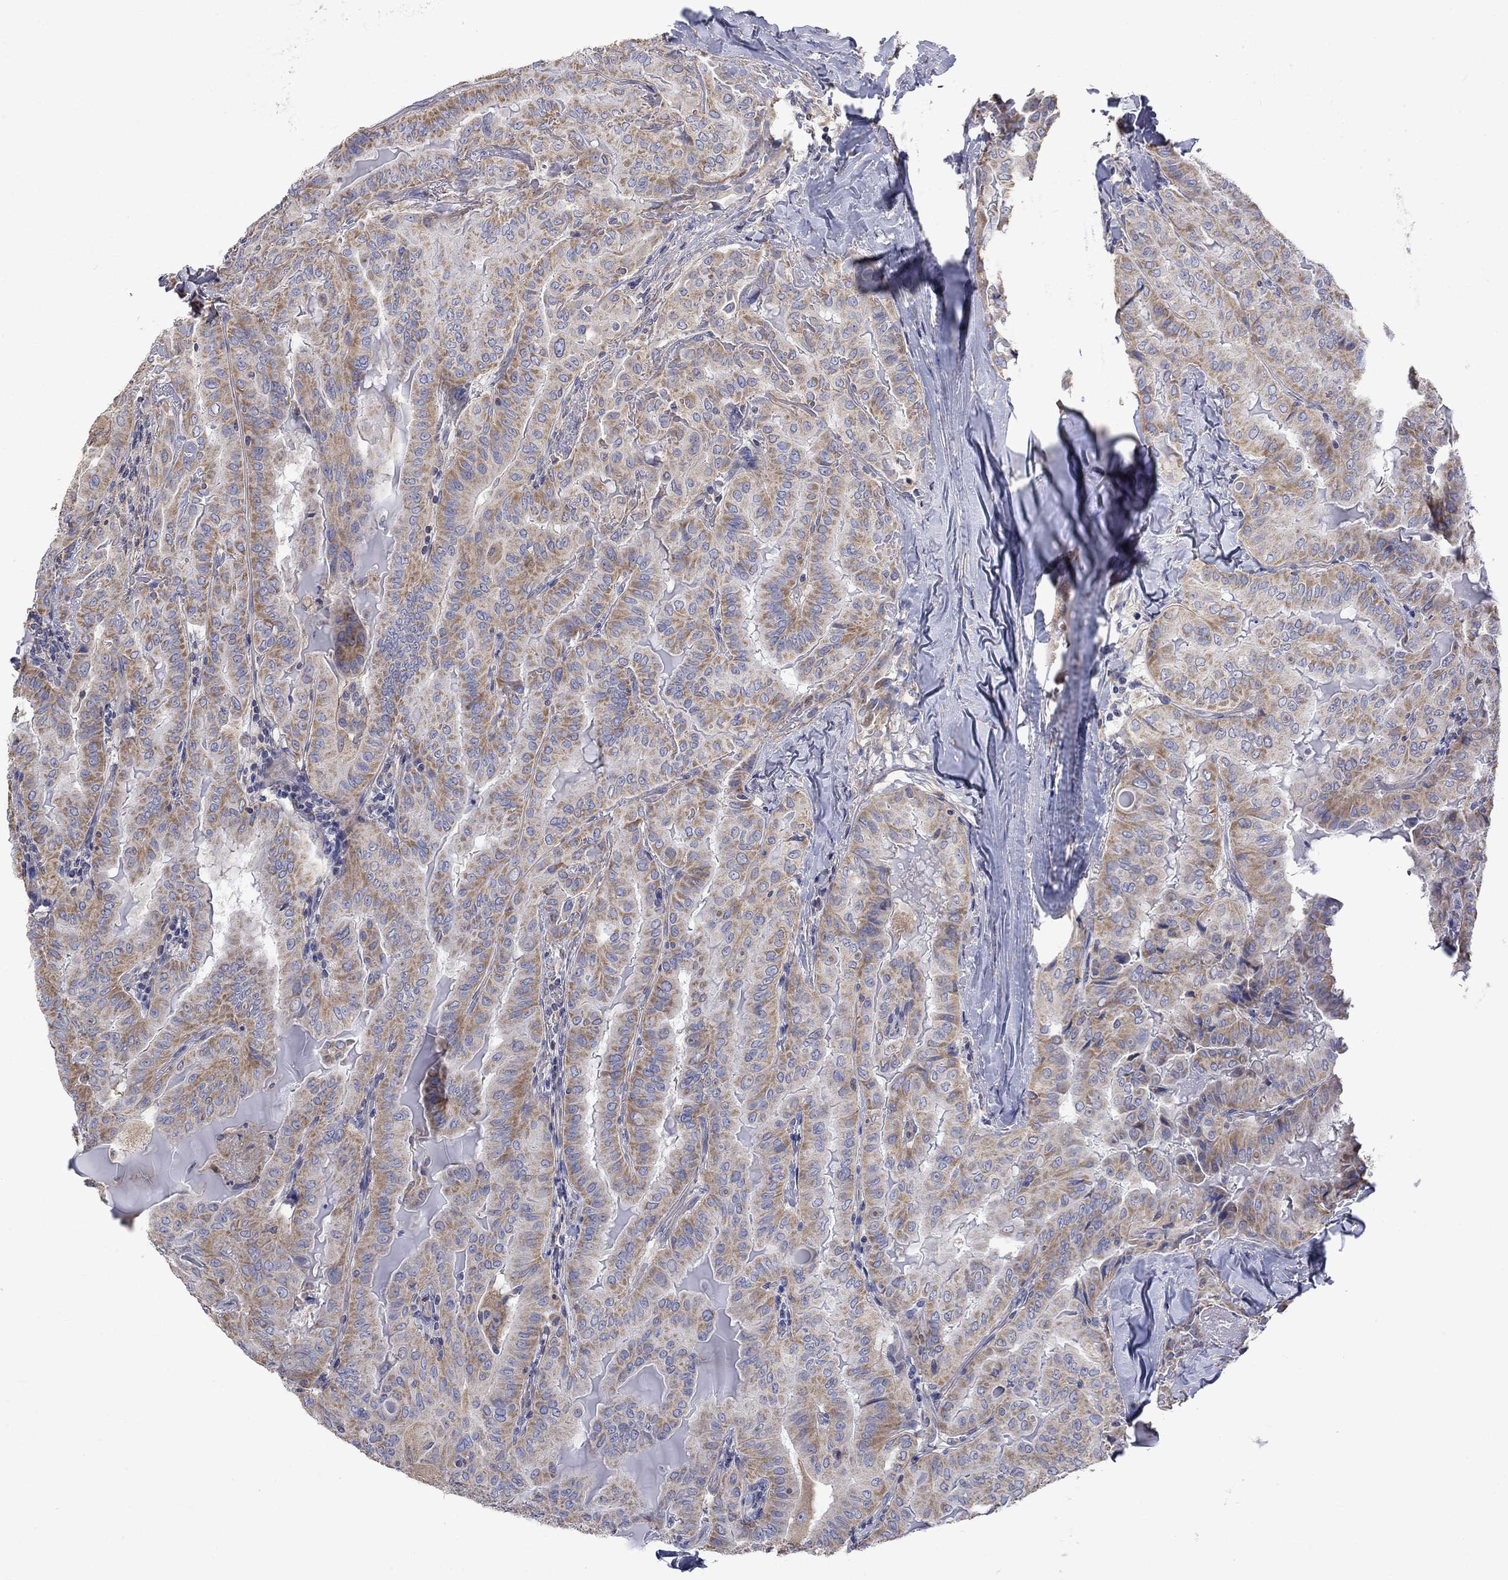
{"staining": {"intensity": "moderate", "quantity": "25%-75%", "location": "cytoplasmic/membranous"}, "tissue": "thyroid cancer", "cell_type": "Tumor cells", "image_type": "cancer", "snomed": [{"axis": "morphology", "description": "Papillary adenocarcinoma, NOS"}, {"axis": "topography", "description": "Thyroid gland"}], "caption": "About 25%-75% of tumor cells in thyroid cancer show moderate cytoplasmic/membranous protein expression as visualized by brown immunohistochemical staining.", "gene": "CAMKK2", "patient": {"sex": "female", "age": 68}}